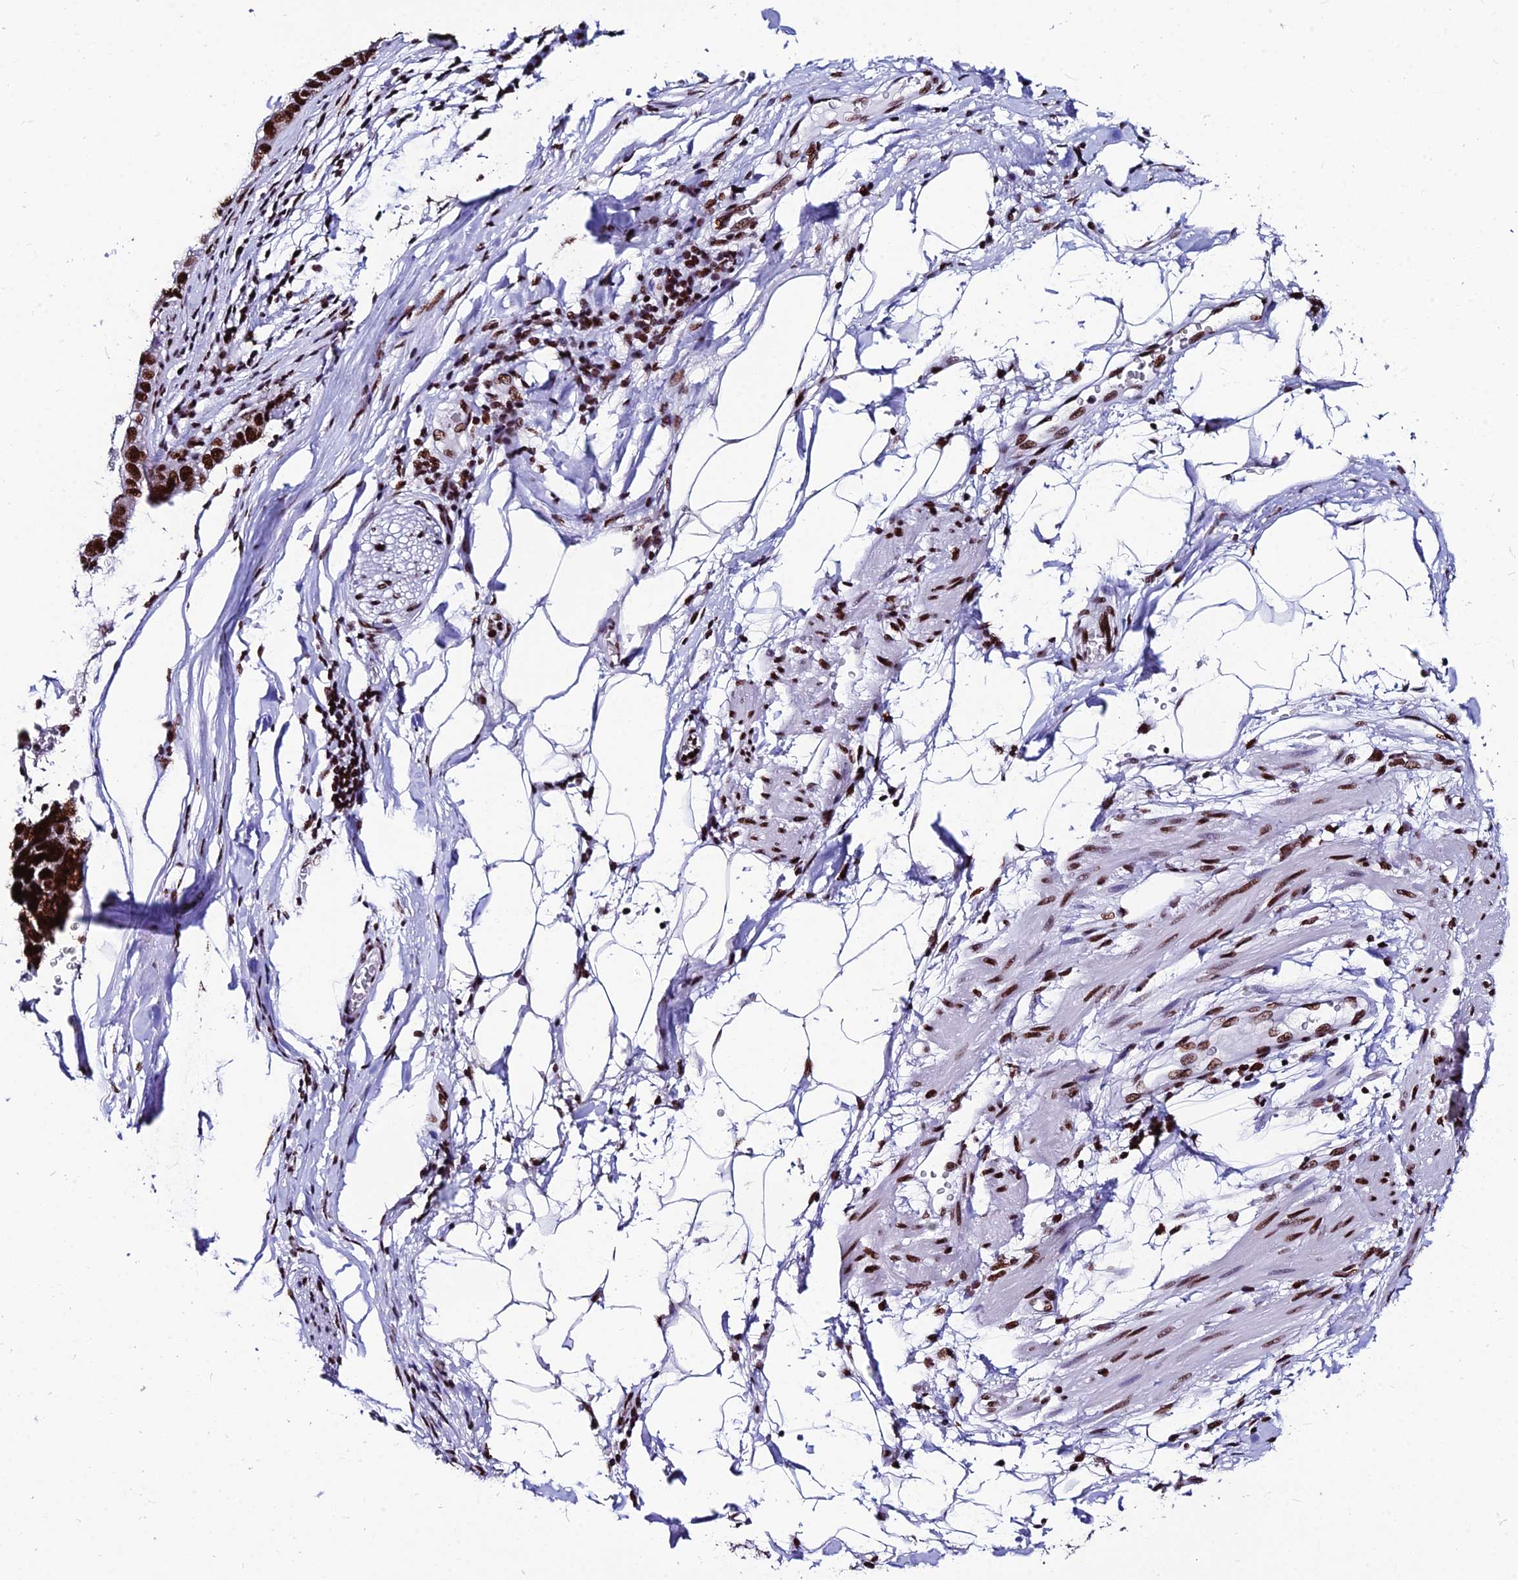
{"staining": {"intensity": "strong", "quantity": ">75%", "location": "nuclear"}, "tissue": "pancreatic cancer", "cell_type": "Tumor cells", "image_type": "cancer", "snomed": [{"axis": "morphology", "description": "Adenocarcinoma, NOS"}, {"axis": "topography", "description": "Pancreas"}], "caption": "High-power microscopy captured an immunohistochemistry histopathology image of pancreatic cancer (adenocarcinoma), revealing strong nuclear positivity in about >75% of tumor cells.", "gene": "HNRNPH1", "patient": {"sex": "female", "age": 61}}